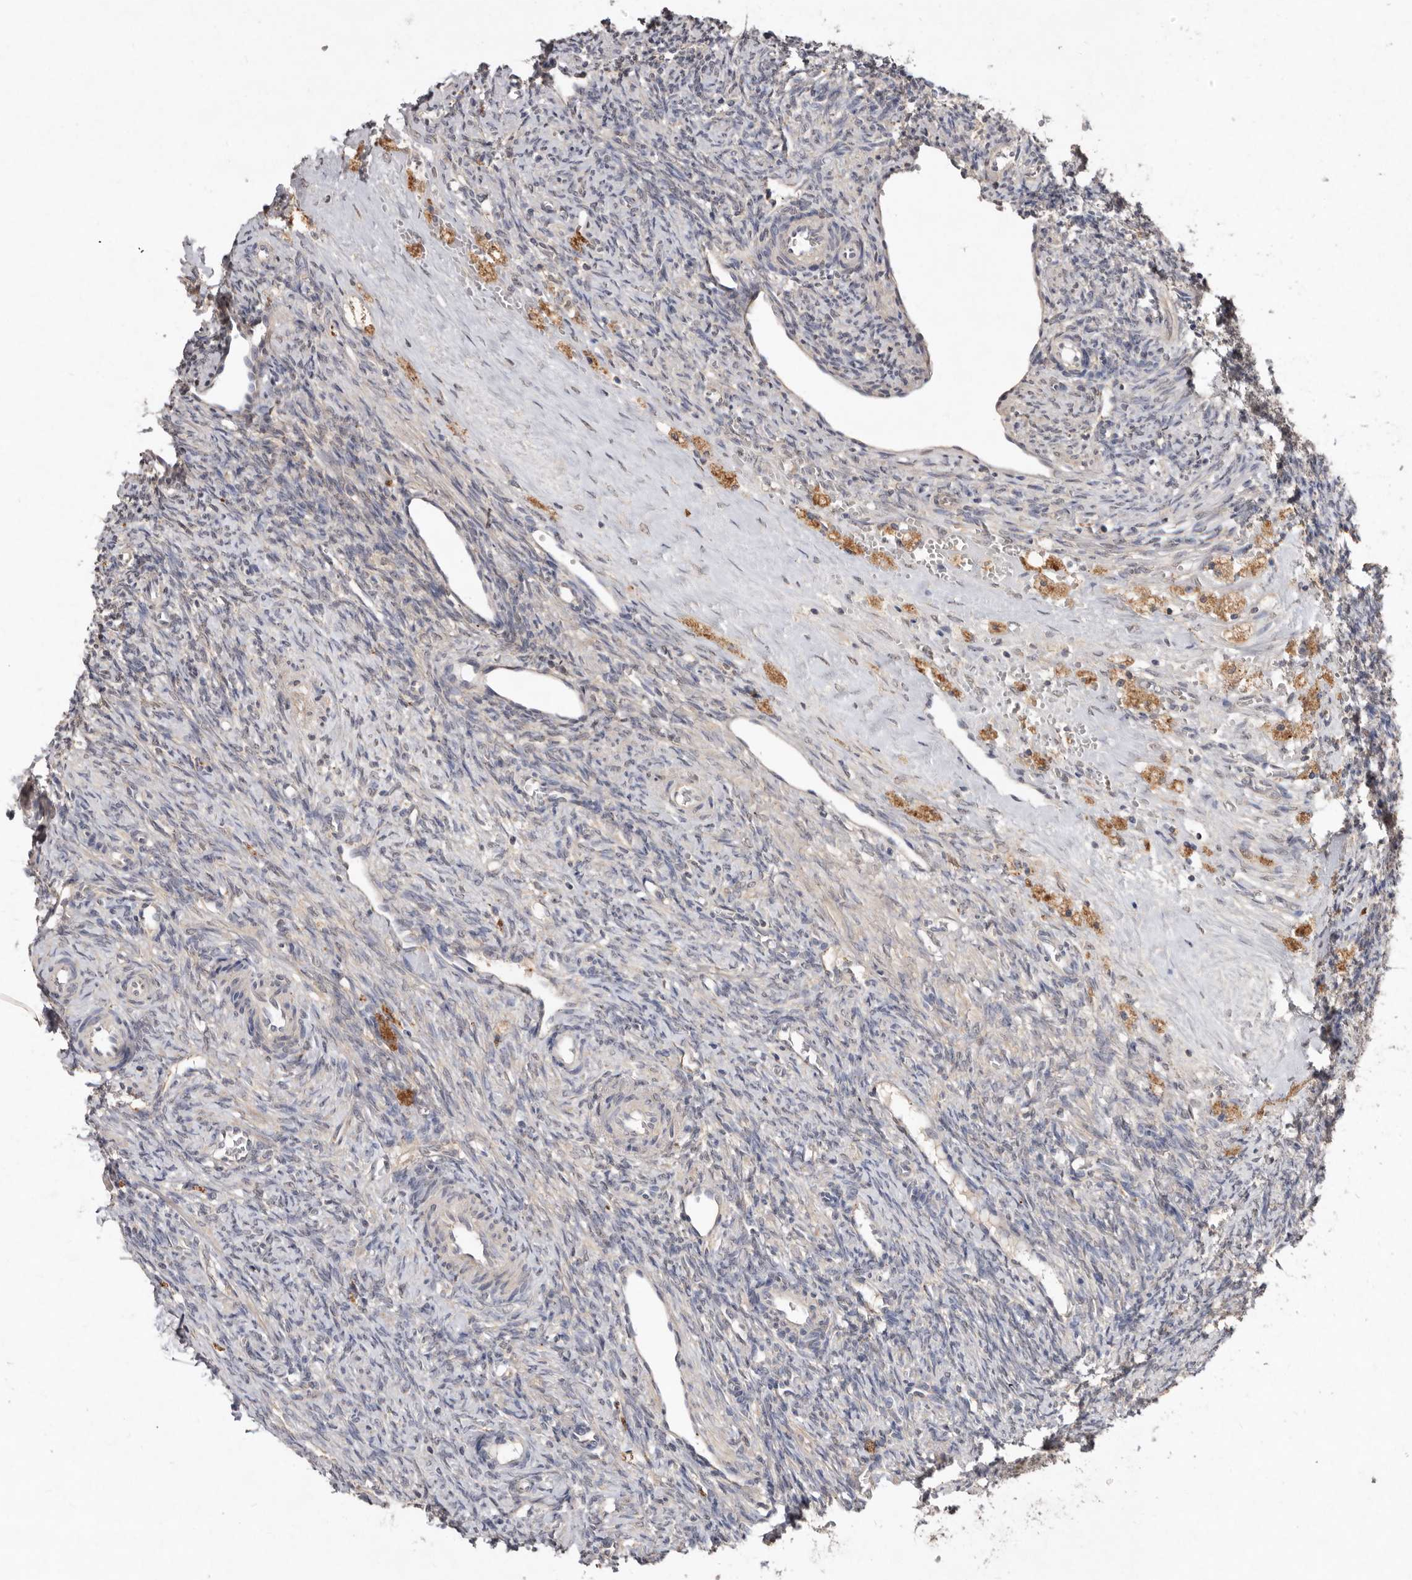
{"staining": {"intensity": "moderate", "quantity": ">75%", "location": "cytoplasmic/membranous"}, "tissue": "ovary", "cell_type": "Follicle cells", "image_type": "normal", "snomed": [{"axis": "morphology", "description": "Normal tissue, NOS"}, {"axis": "topography", "description": "Ovary"}], "caption": "Immunohistochemical staining of normal ovary shows >75% levels of moderate cytoplasmic/membranous protein staining in approximately >75% of follicle cells.", "gene": "EDEM1", "patient": {"sex": "female", "age": 41}}